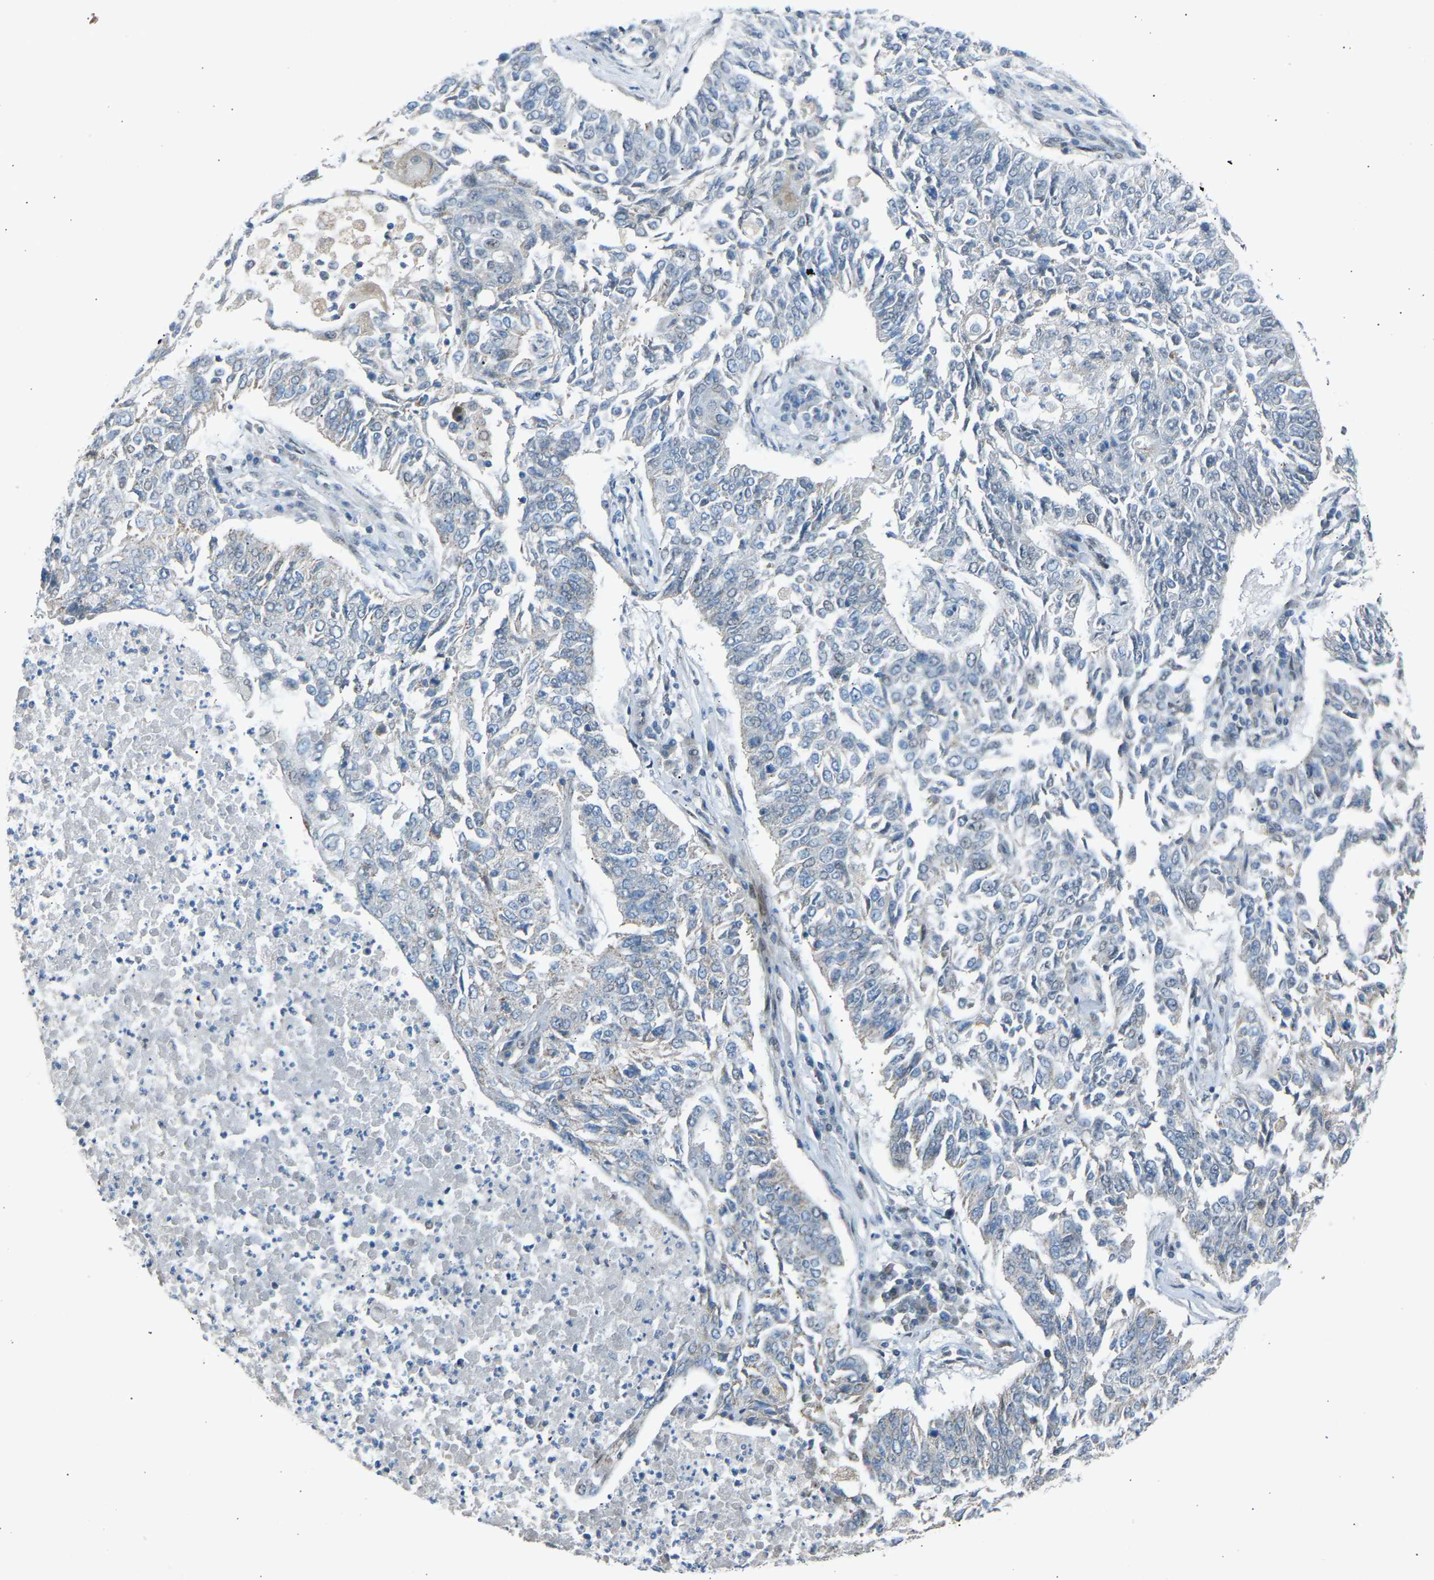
{"staining": {"intensity": "negative", "quantity": "none", "location": "none"}, "tissue": "lung cancer", "cell_type": "Tumor cells", "image_type": "cancer", "snomed": [{"axis": "morphology", "description": "Normal tissue, NOS"}, {"axis": "morphology", "description": "Squamous cell carcinoma, NOS"}, {"axis": "topography", "description": "Cartilage tissue"}, {"axis": "topography", "description": "Bronchus"}, {"axis": "topography", "description": "Lung"}], "caption": "Immunohistochemistry (IHC) histopathology image of neoplastic tissue: lung cancer stained with DAB demonstrates no significant protein positivity in tumor cells. The staining is performed using DAB brown chromogen with nuclei counter-stained in using hematoxylin.", "gene": "VPS41", "patient": {"sex": "female", "age": 49}}